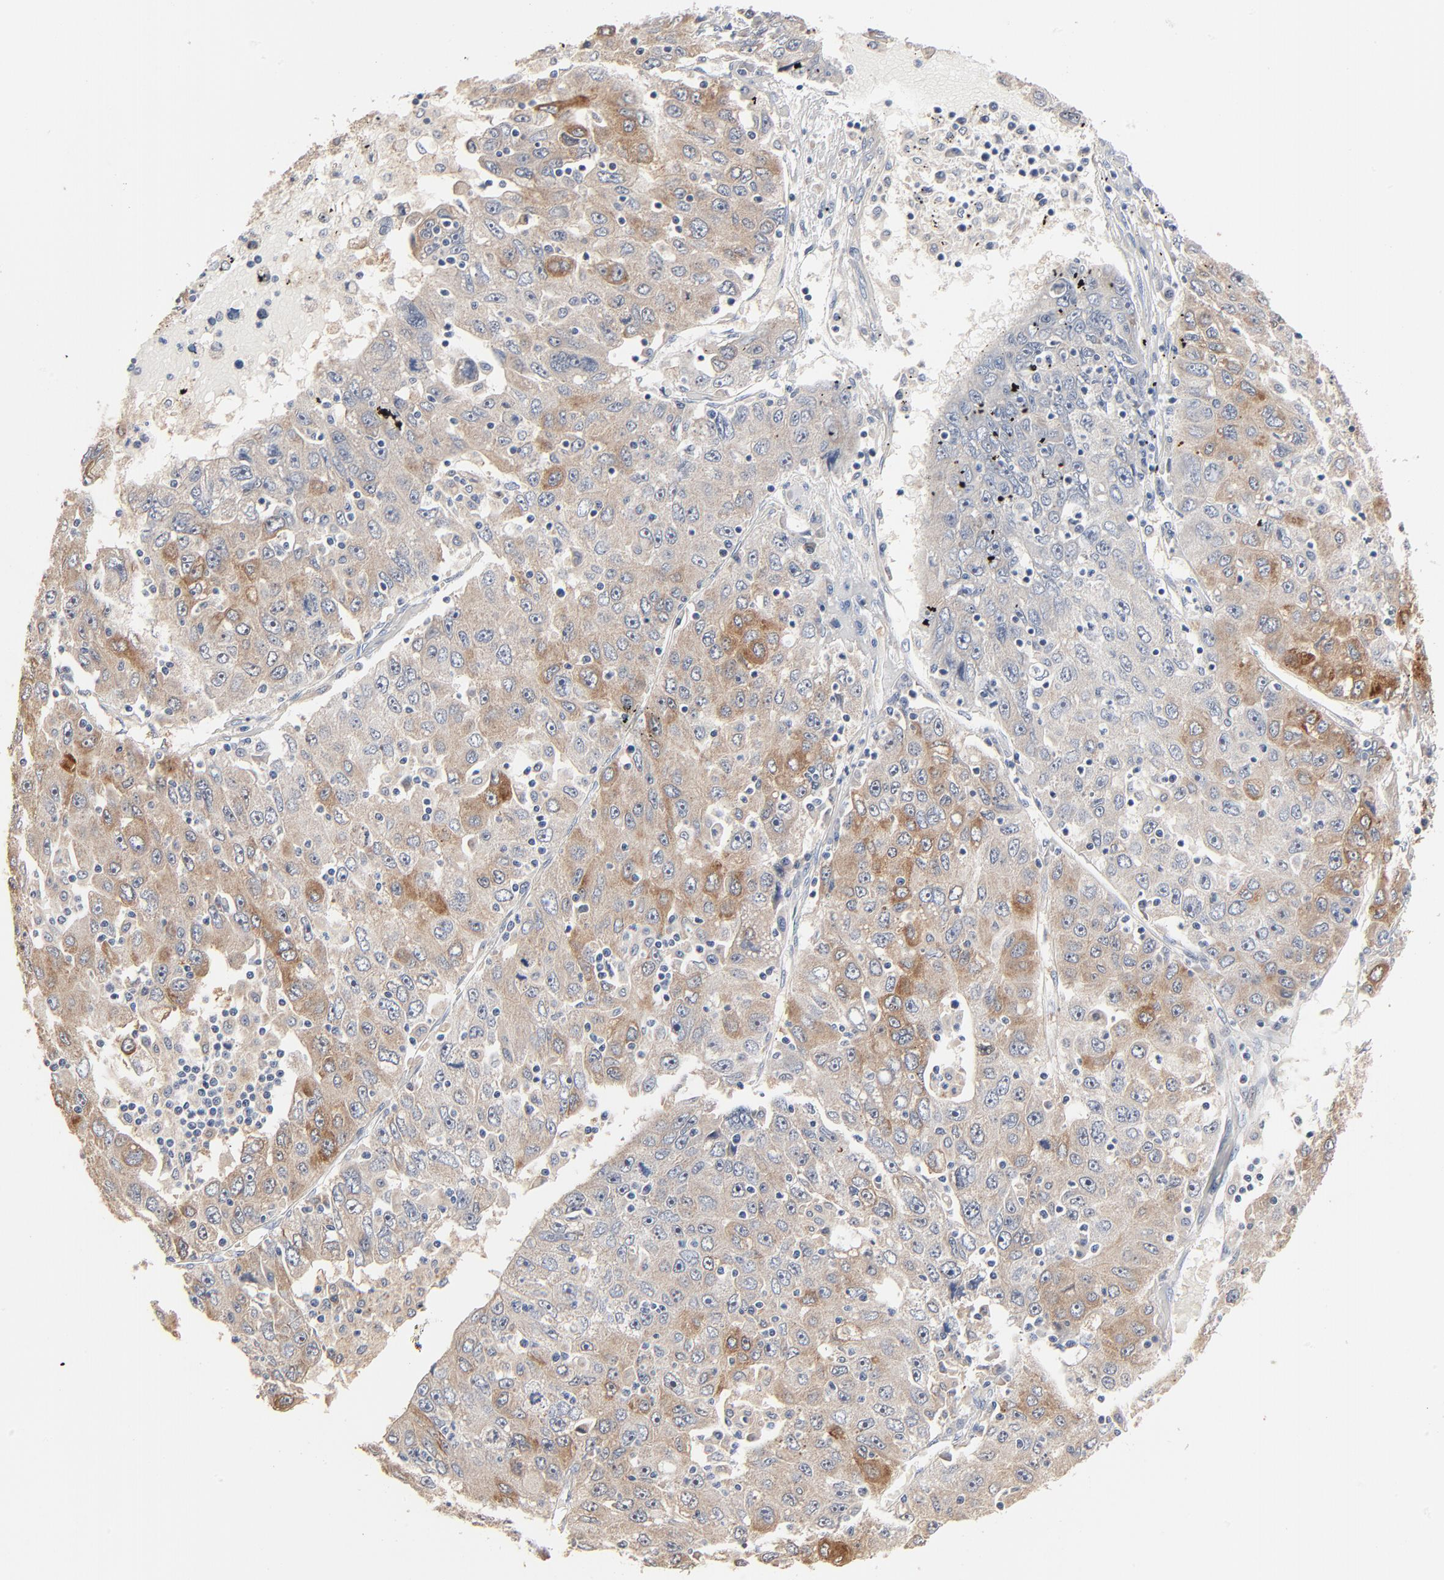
{"staining": {"intensity": "moderate", "quantity": "<25%", "location": "cytoplasmic/membranous"}, "tissue": "liver cancer", "cell_type": "Tumor cells", "image_type": "cancer", "snomed": [{"axis": "morphology", "description": "Carcinoma, Hepatocellular, NOS"}, {"axis": "topography", "description": "Liver"}], "caption": "Human liver hepatocellular carcinoma stained for a protein (brown) demonstrates moderate cytoplasmic/membranous positive staining in approximately <25% of tumor cells.", "gene": "ZDHHC8", "patient": {"sex": "male", "age": 49}}